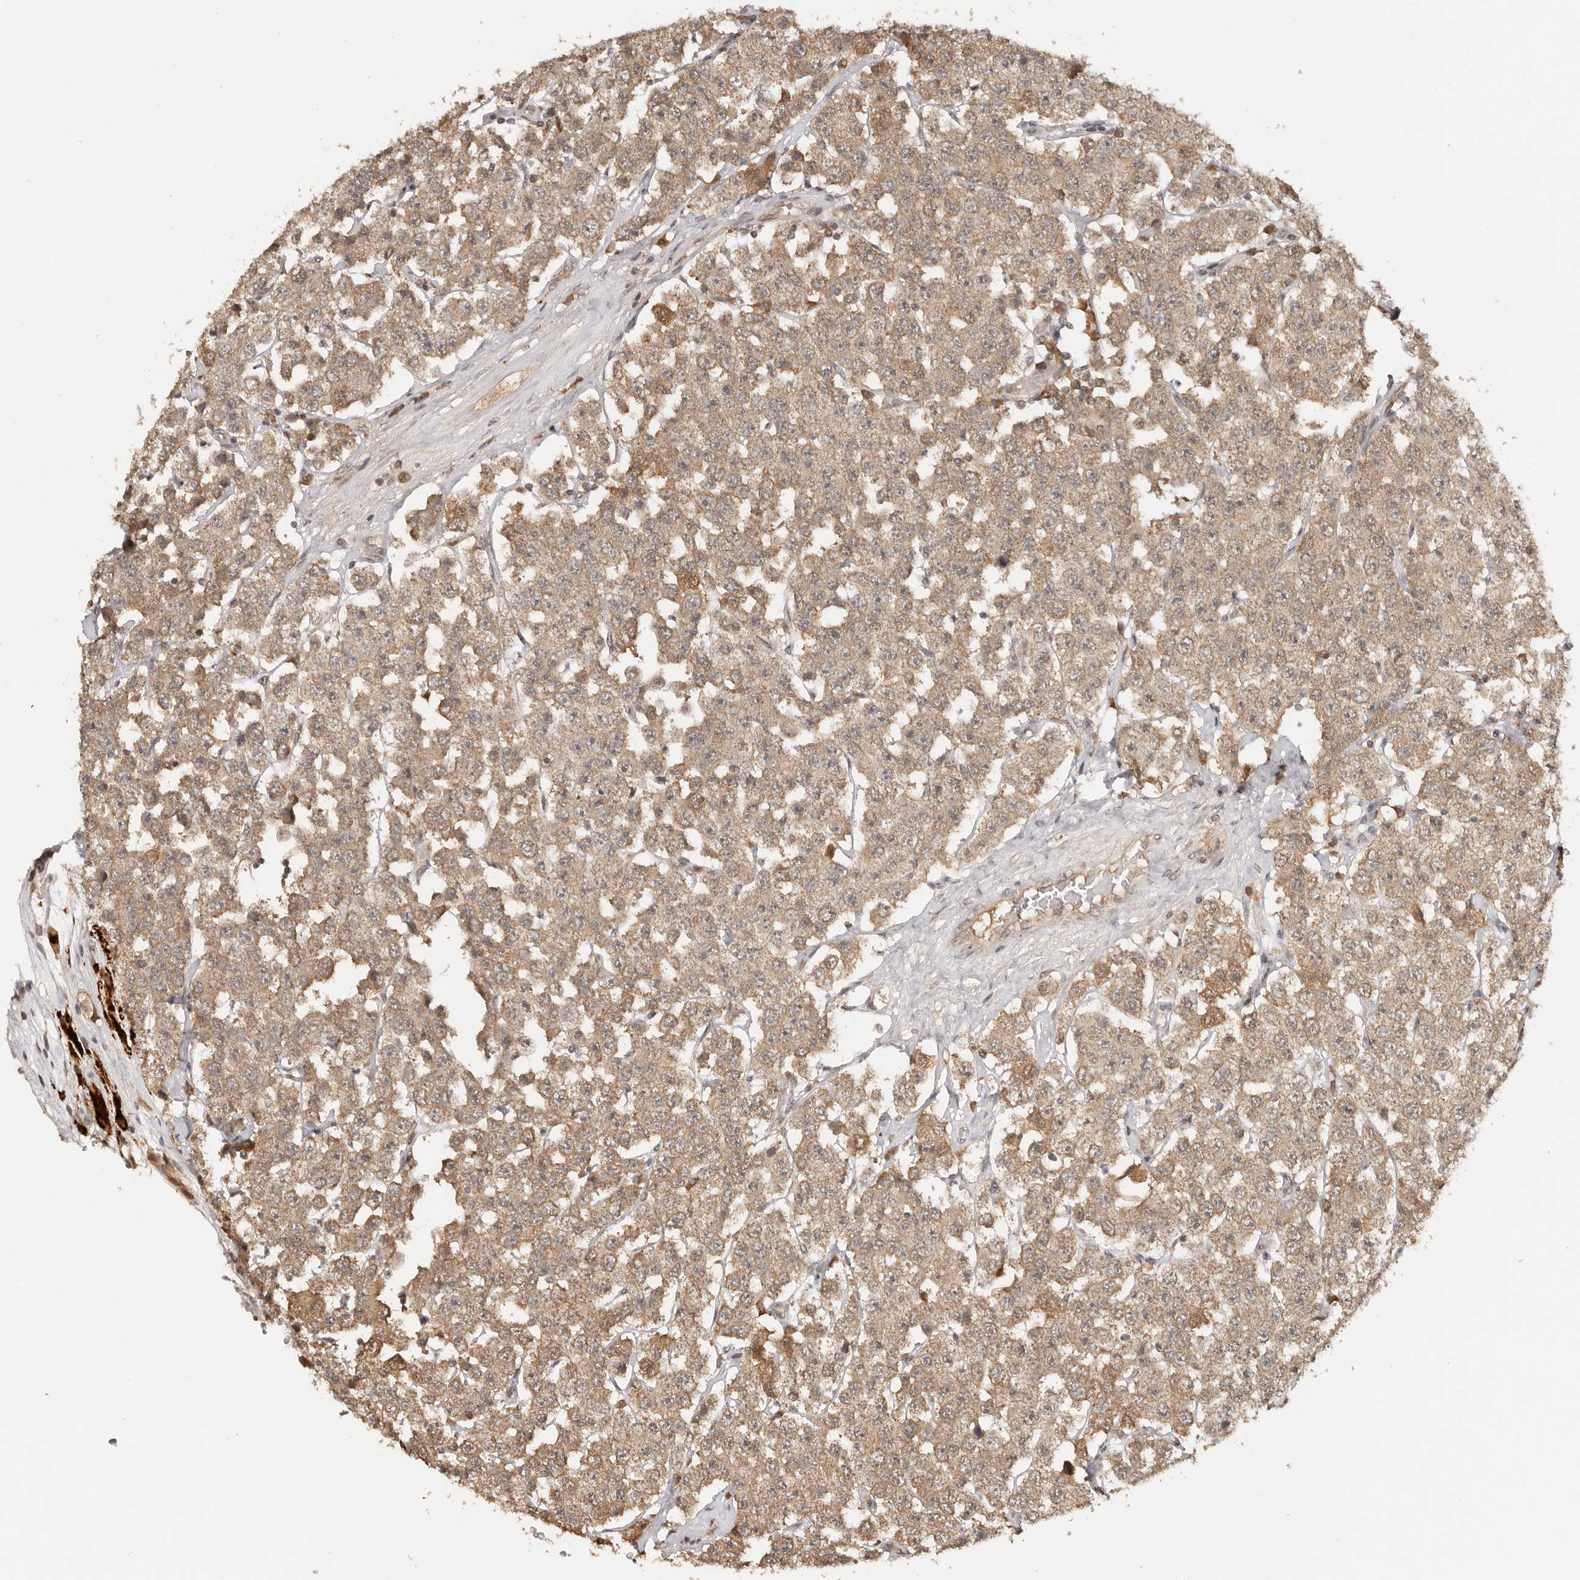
{"staining": {"intensity": "moderate", "quantity": ">75%", "location": "cytoplasmic/membranous"}, "tissue": "testis cancer", "cell_type": "Tumor cells", "image_type": "cancer", "snomed": [{"axis": "morphology", "description": "Seminoma, NOS"}, {"axis": "topography", "description": "Testis"}], "caption": "DAB (3,3'-diaminobenzidine) immunohistochemical staining of human testis cancer (seminoma) reveals moderate cytoplasmic/membranous protein positivity in about >75% of tumor cells. (Brightfield microscopy of DAB IHC at high magnification).", "gene": "SEC14L1", "patient": {"sex": "male", "age": 28}}